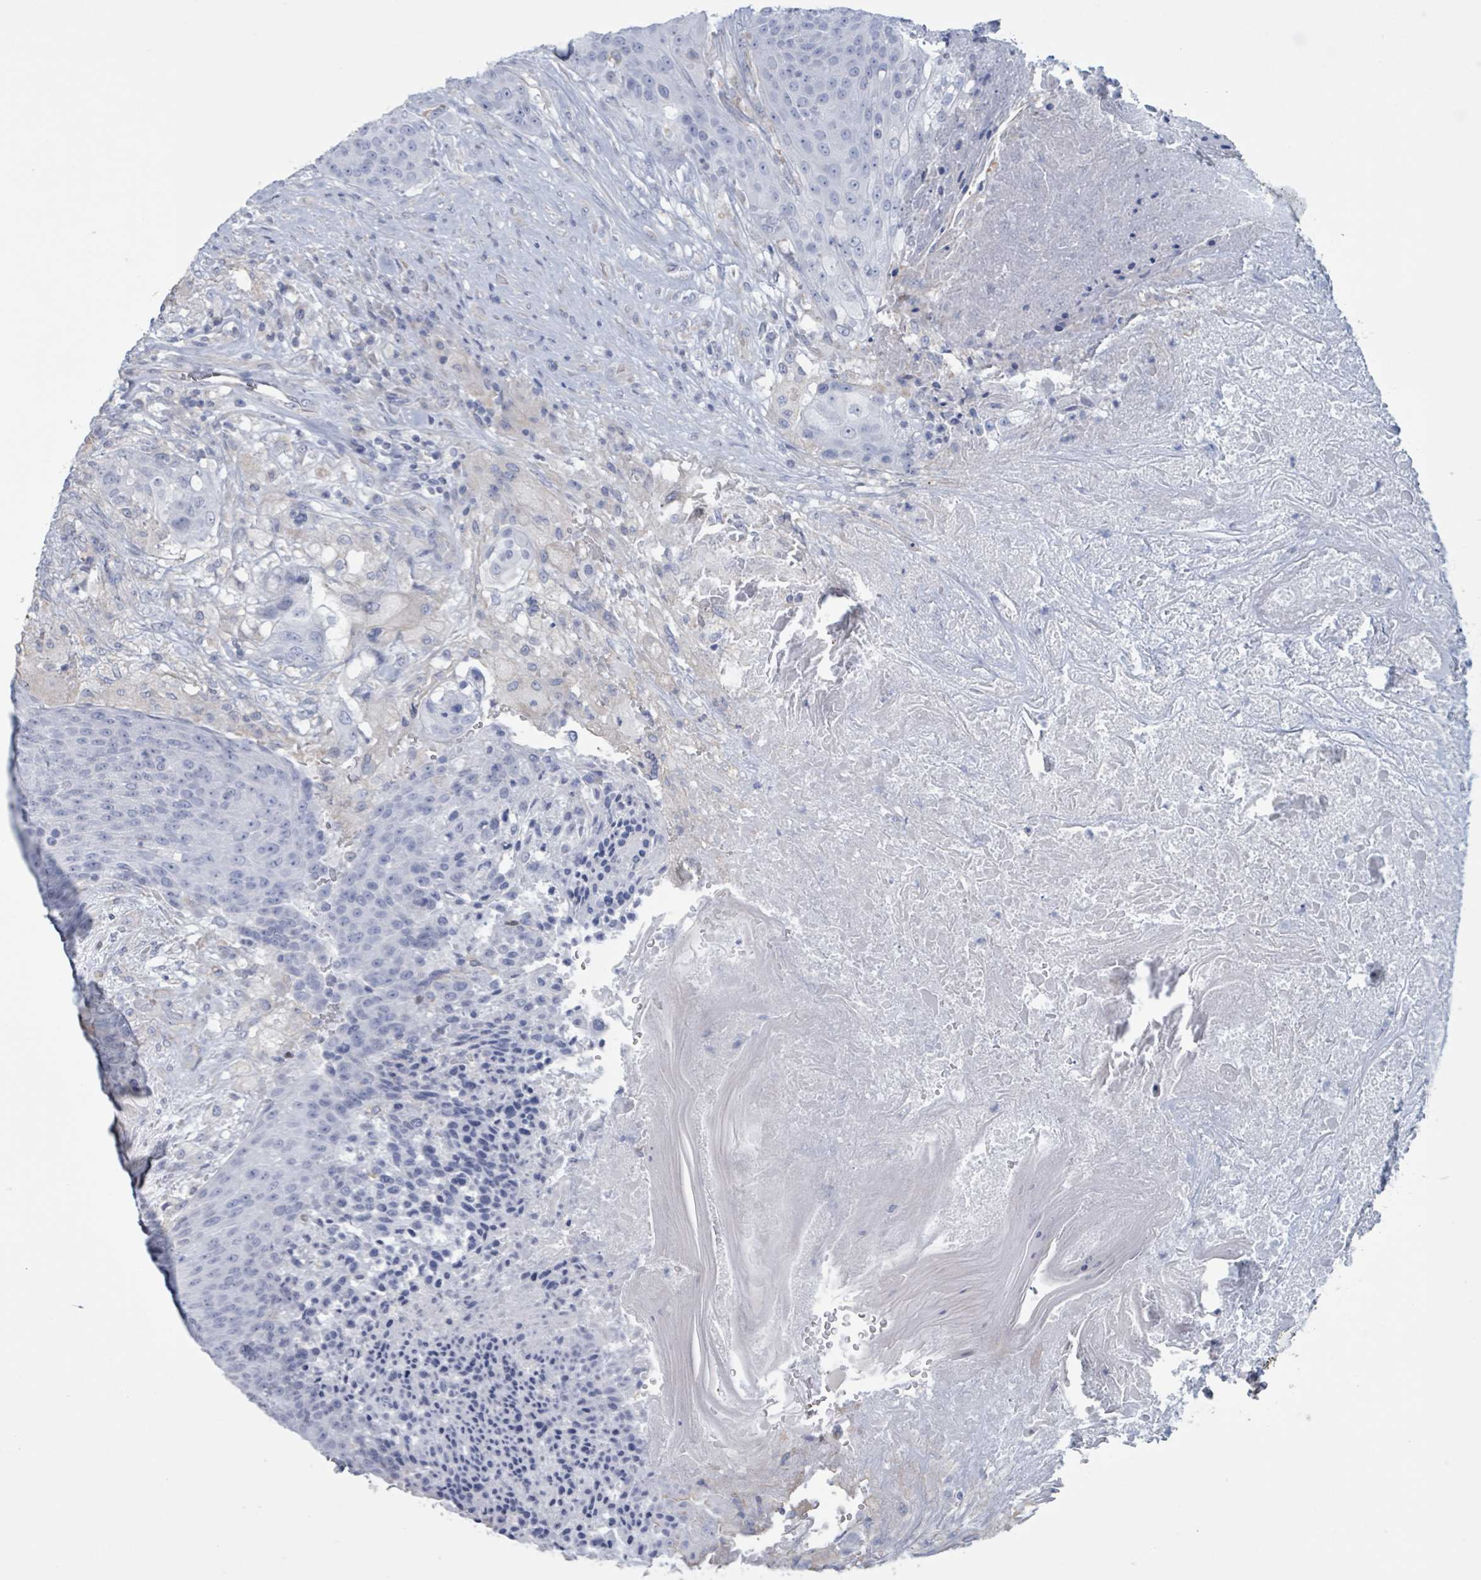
{"staining": {"intensity": "negative", "quantity": "none", "location": "none"}, "tissue": "urothelial cancer", "cell_type": "Tumor cells", "image_type": "cancer", "snomed": [{"axis": "morphology", "description": "Urothelial carcinoma, High grade"}, {"axis": "topography", "description": "Urinary bladder"}], "caption": "The immunohistochemistry histopathology image has no significant positivity in tumor cells of urothelial cancer tissue.", "gene": "CT45A5", "patient": {"sex": "female", "age": 63}}